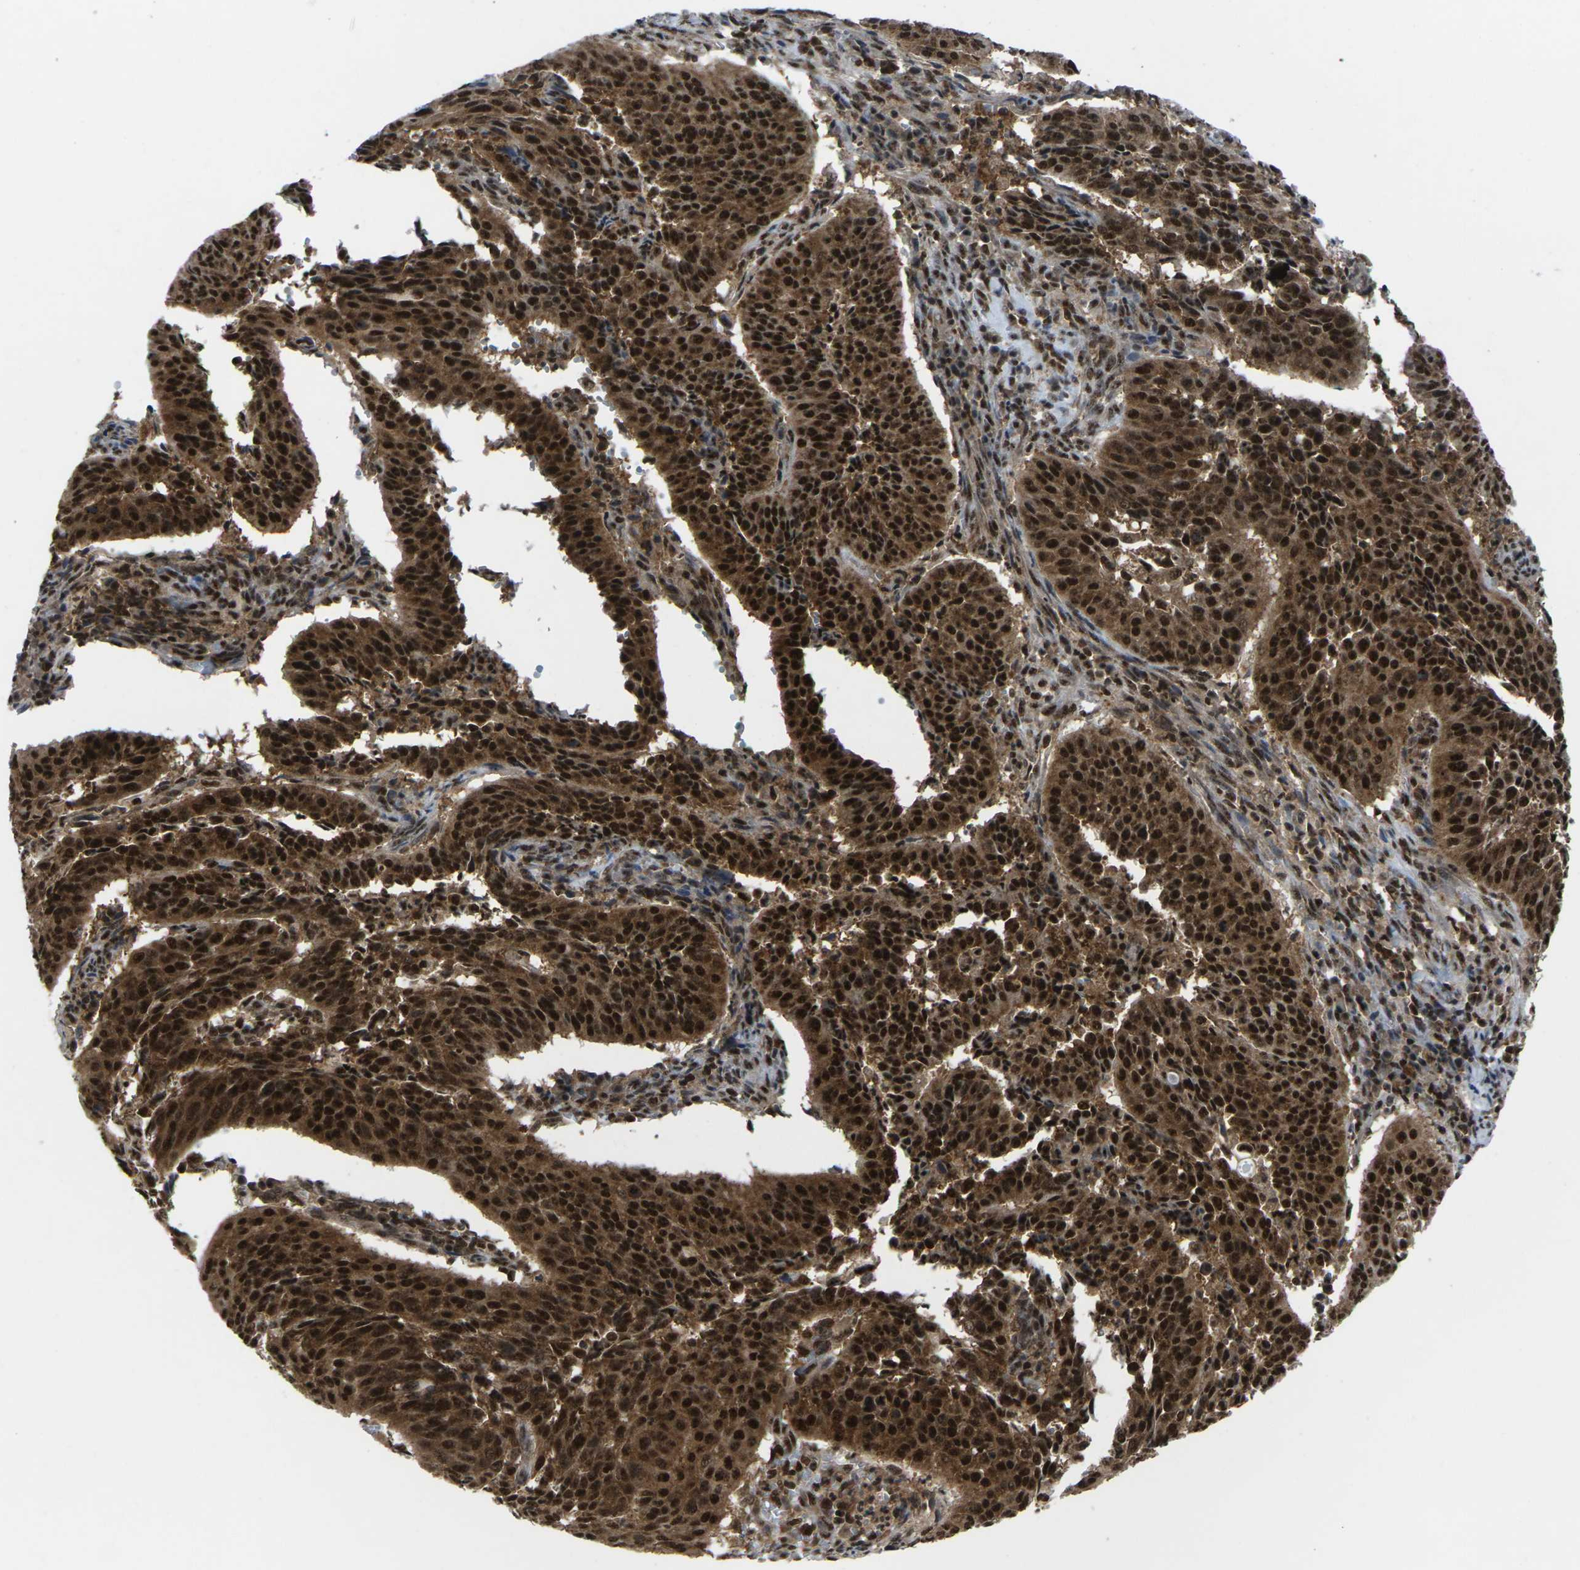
{"staining": {"intensity": "strong", "quantity": ">75%", "location": "cytoplasmic/membranous,nuclear"}, "tissue": "cervical cancer", "cell_type": "Tumor cells", "image_type": "cancer", "snomed": [{"axis": "morphology", "description": "Normal tissue, NOS"}, {"axis": "morphology", "description": "Squamous cell carcinoma, NOS"}, {"axis": "topography", "description": "Cervix"}], "caption": "Cervical cancer stained with immunohistochemistry displays strong cytoplasmic/membranous and nuclear staining in about >75% of tumor cells.", "gene": "MAGOH", "patient": {"sex": "female", "age": 39}}